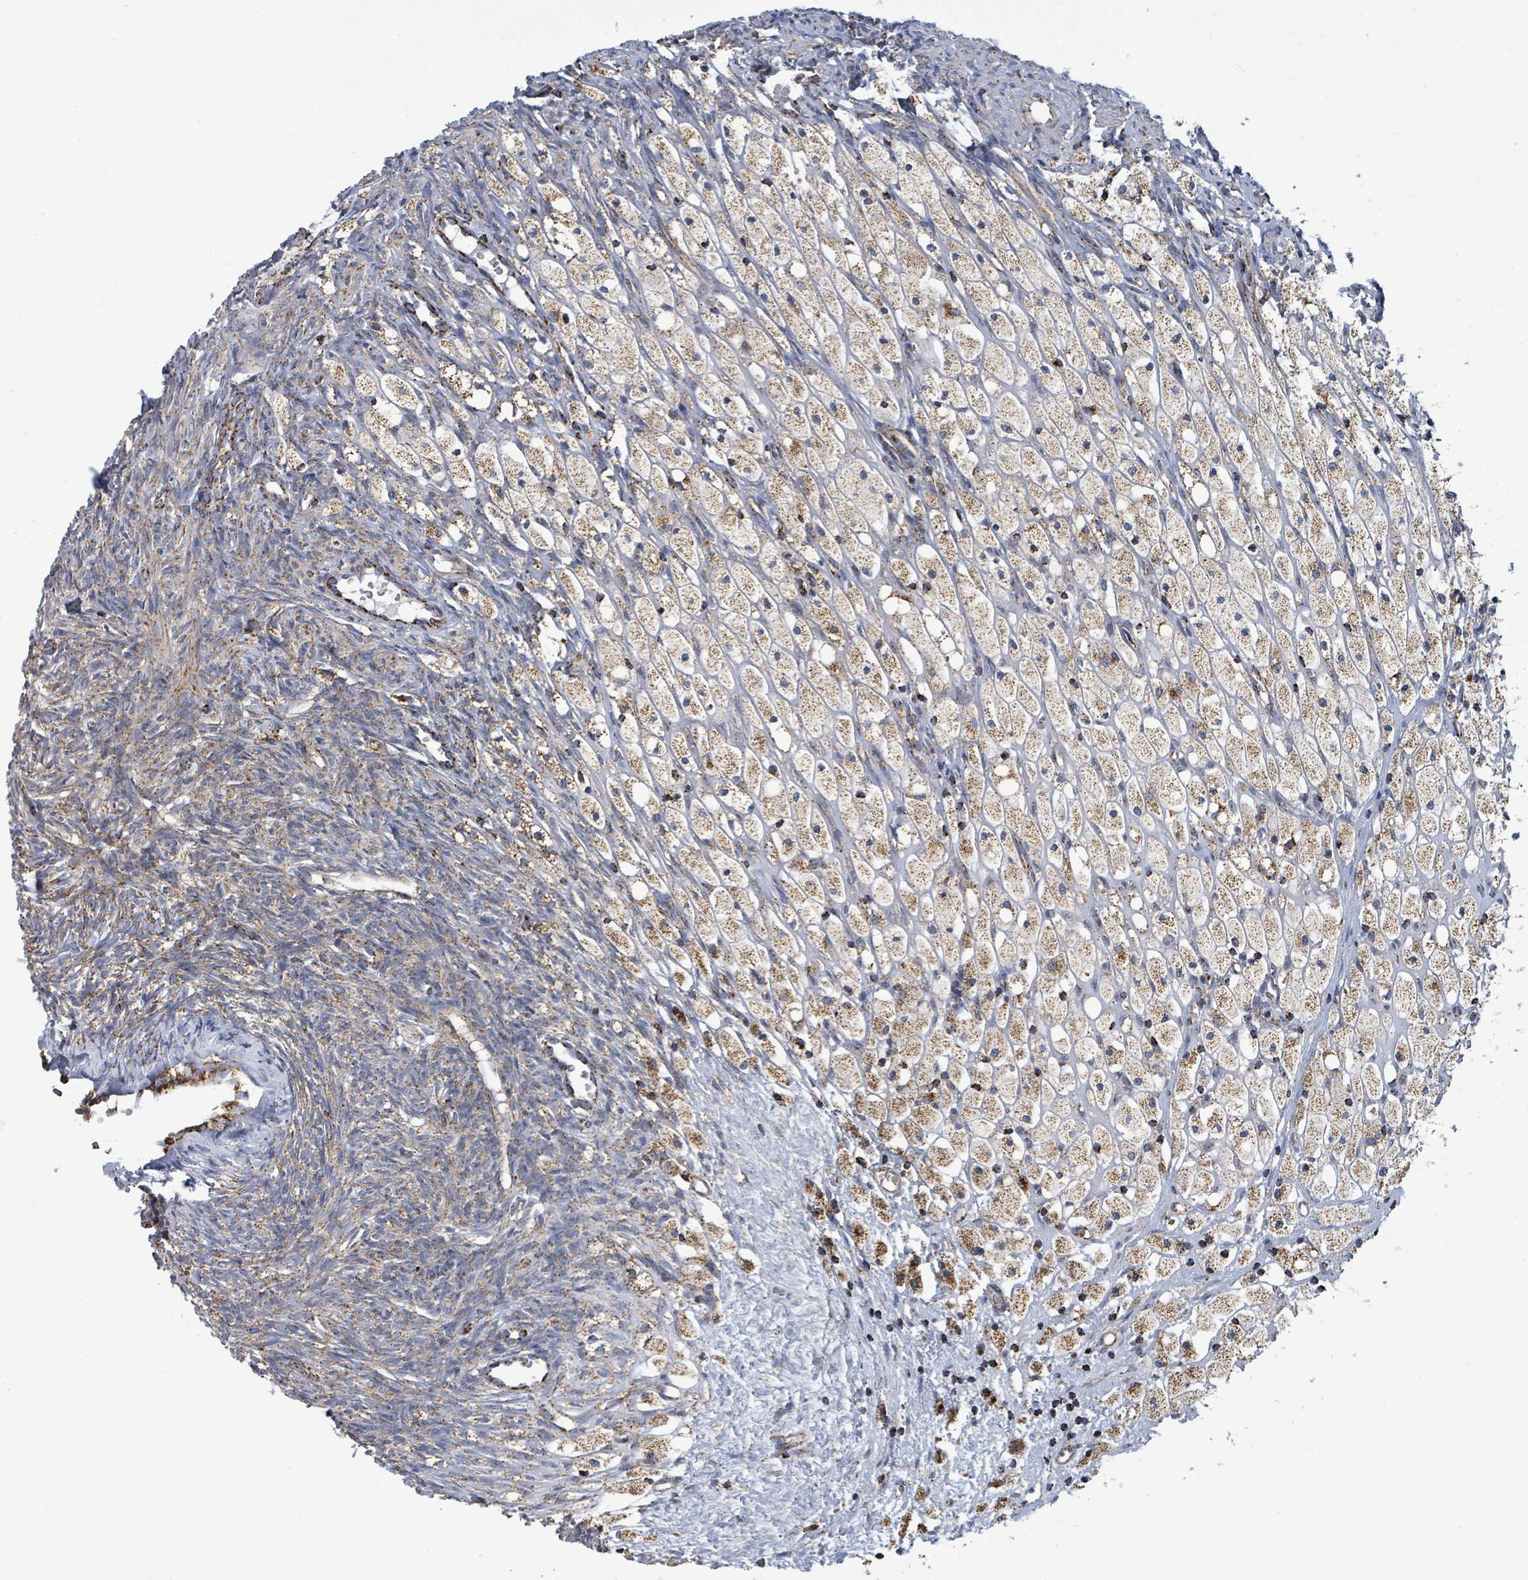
{"staining": {"intensity": "moderate", "quantity": "<25%", "location": "cytoplasmic/membranous"}, "tissue": "ovary", "cell_type": "Ovarian stroma cells", "image_type": "normal", "snomed": [{"axis": "morphology", "description": "Normal tissue, NOS"}, {"axis": "topography", "description": "Ovary"}], "caption": "The micrograph displays a brown stain indicating the presence of a protein in the cytoplasmic/membranous of ovarian stroma cells in ovary. (DAB IHC, brown staining for protein, blue staining for nuclei).", "gene": "SUCLG2", "patient": {"sex": "female", "age": 51}}